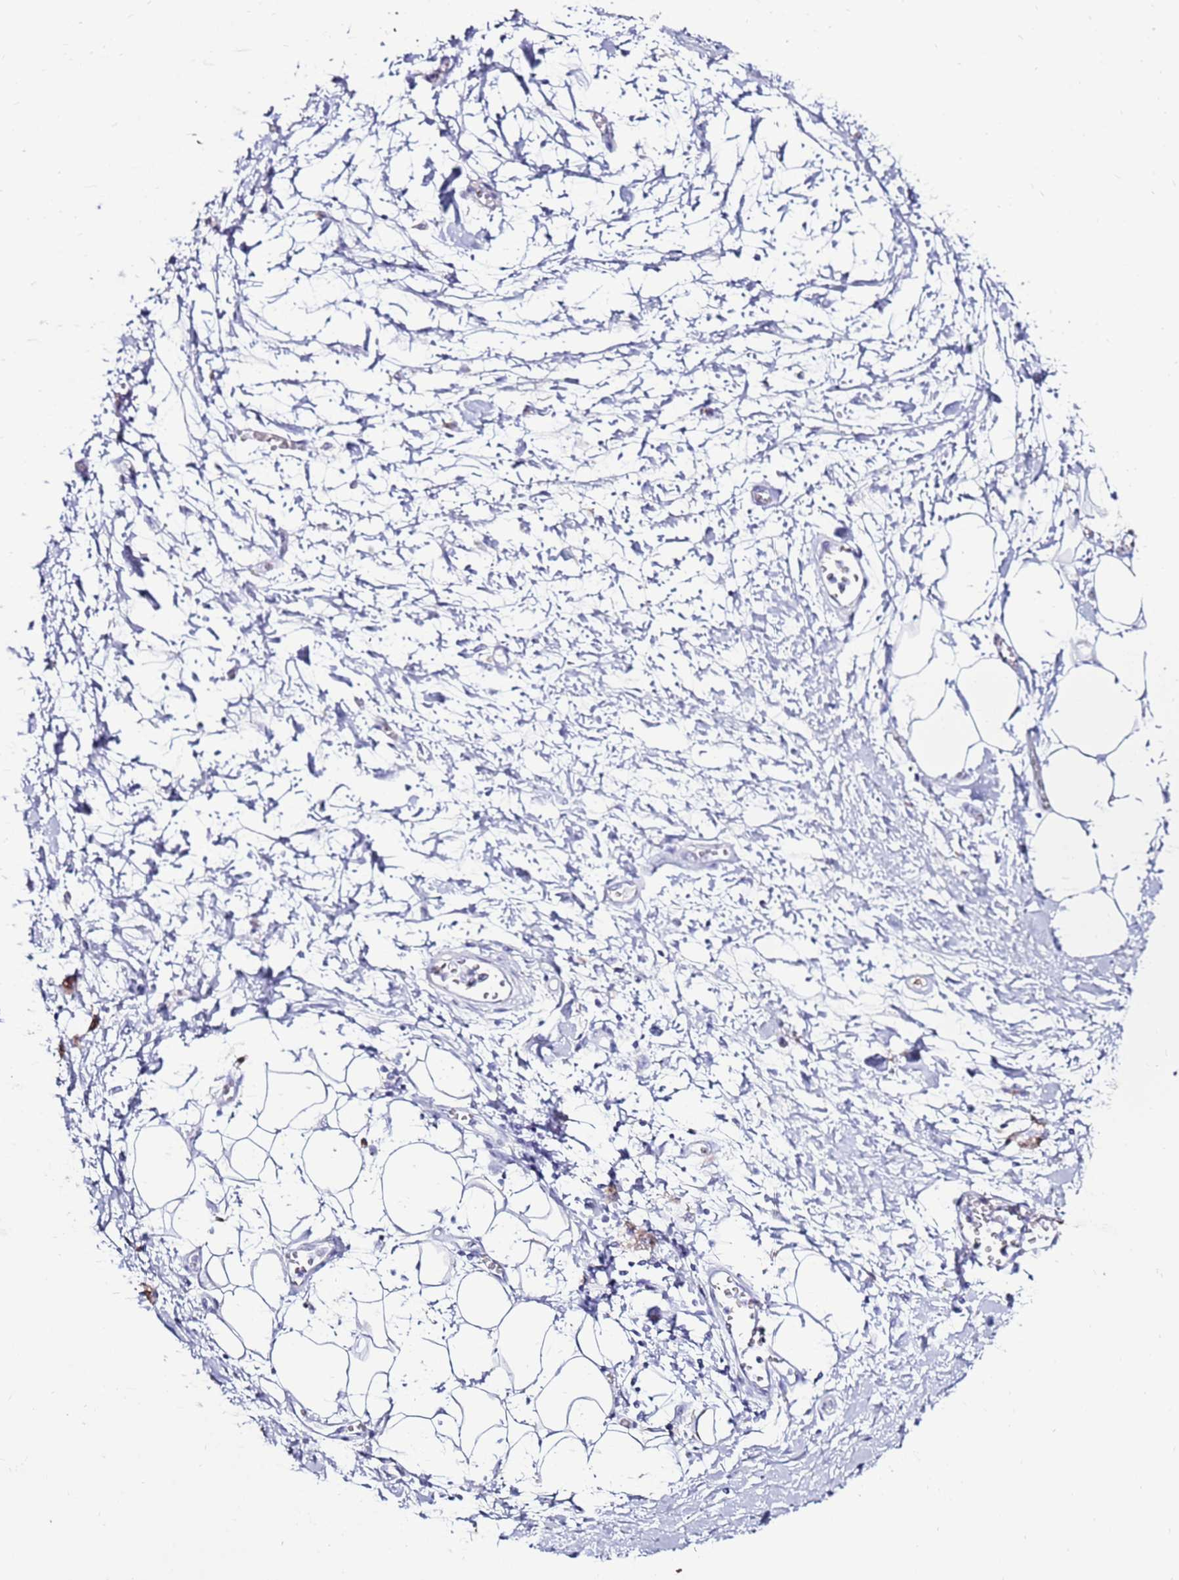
{"staining": {"intensity": "negative", "quantity": "none", "location": "none"}, "tissue": "adipose tissue", "cell_type": "Adipocytes", "image_type": "normal", "snomed": [{"axis": "morphology", "description": "Normal tissue, NOS"}, {"axis": "morphology", "description": "Adenocarcinoma, NOS"}, {"axis": "topography", "description": "Pancreas"}, {"axis": "topography", "description": "Peripheral nerve tissue"}], "caption": "This is an immunohistochemistry (IHC) micrograph of unremarkable human adipose tissue. There is no staining in adipocytes.", "gene": "CLEC4M", "patient": {"sex": "male", "age": 59}}